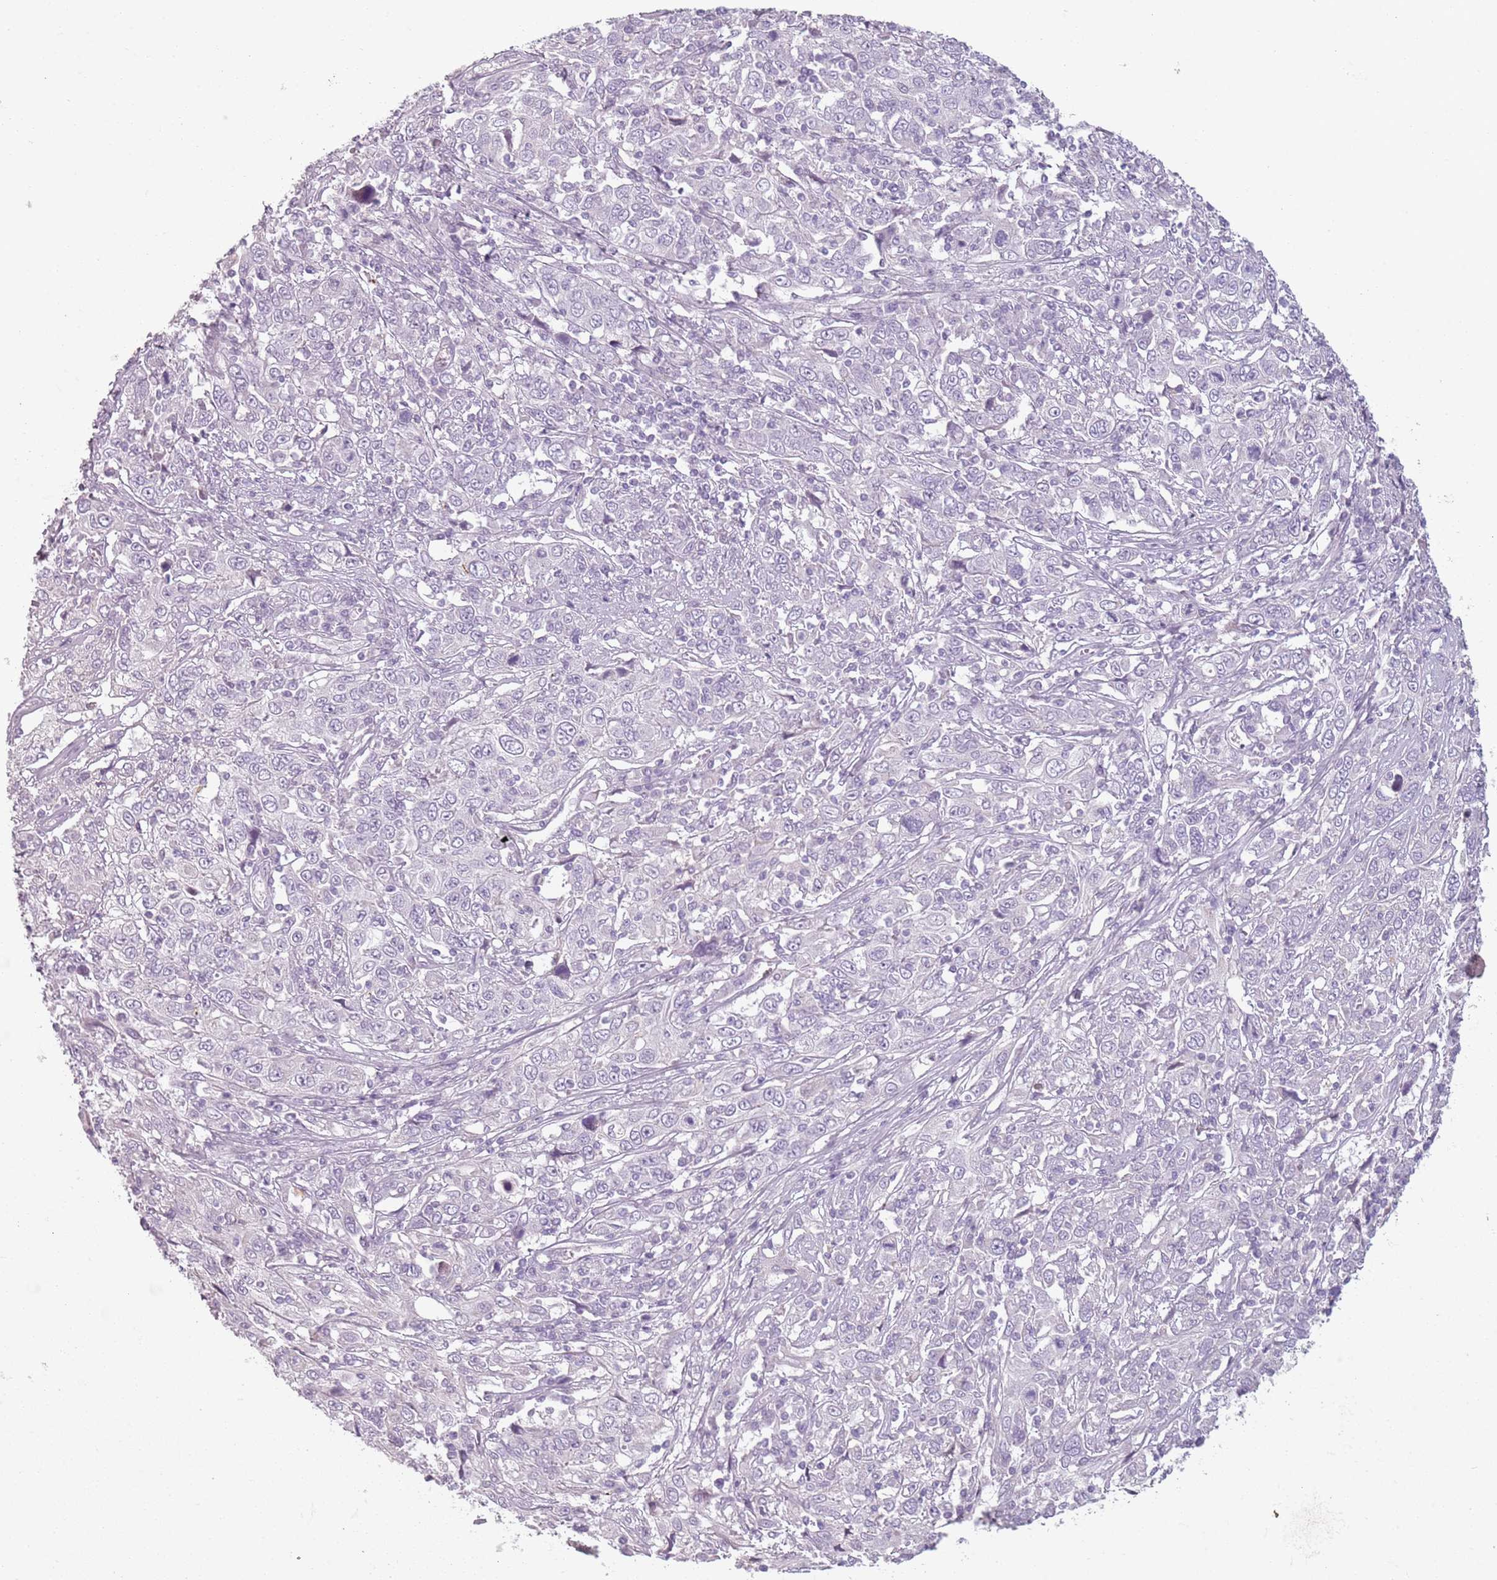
{"staining": {"intensity": "negative", "quantity": "none", "location": "none"}, "tissue": "cervical cancer", "cell_type": "Tumor cells", "image_type": "cancer", "snomed": [{"axis": "morphology", "description": "Squamous cell carcinoma, NOS"}, {"axis": "topography", "description": "Cervix"}], "caption": "This is an immunohistochemistry (IHC) histopathology image of human cervical cancer (squamous cell carcinoma). There is no staining in tumor cells.", "gene": "MEGF8", "patient": {"sex": "female", "age": 46}}